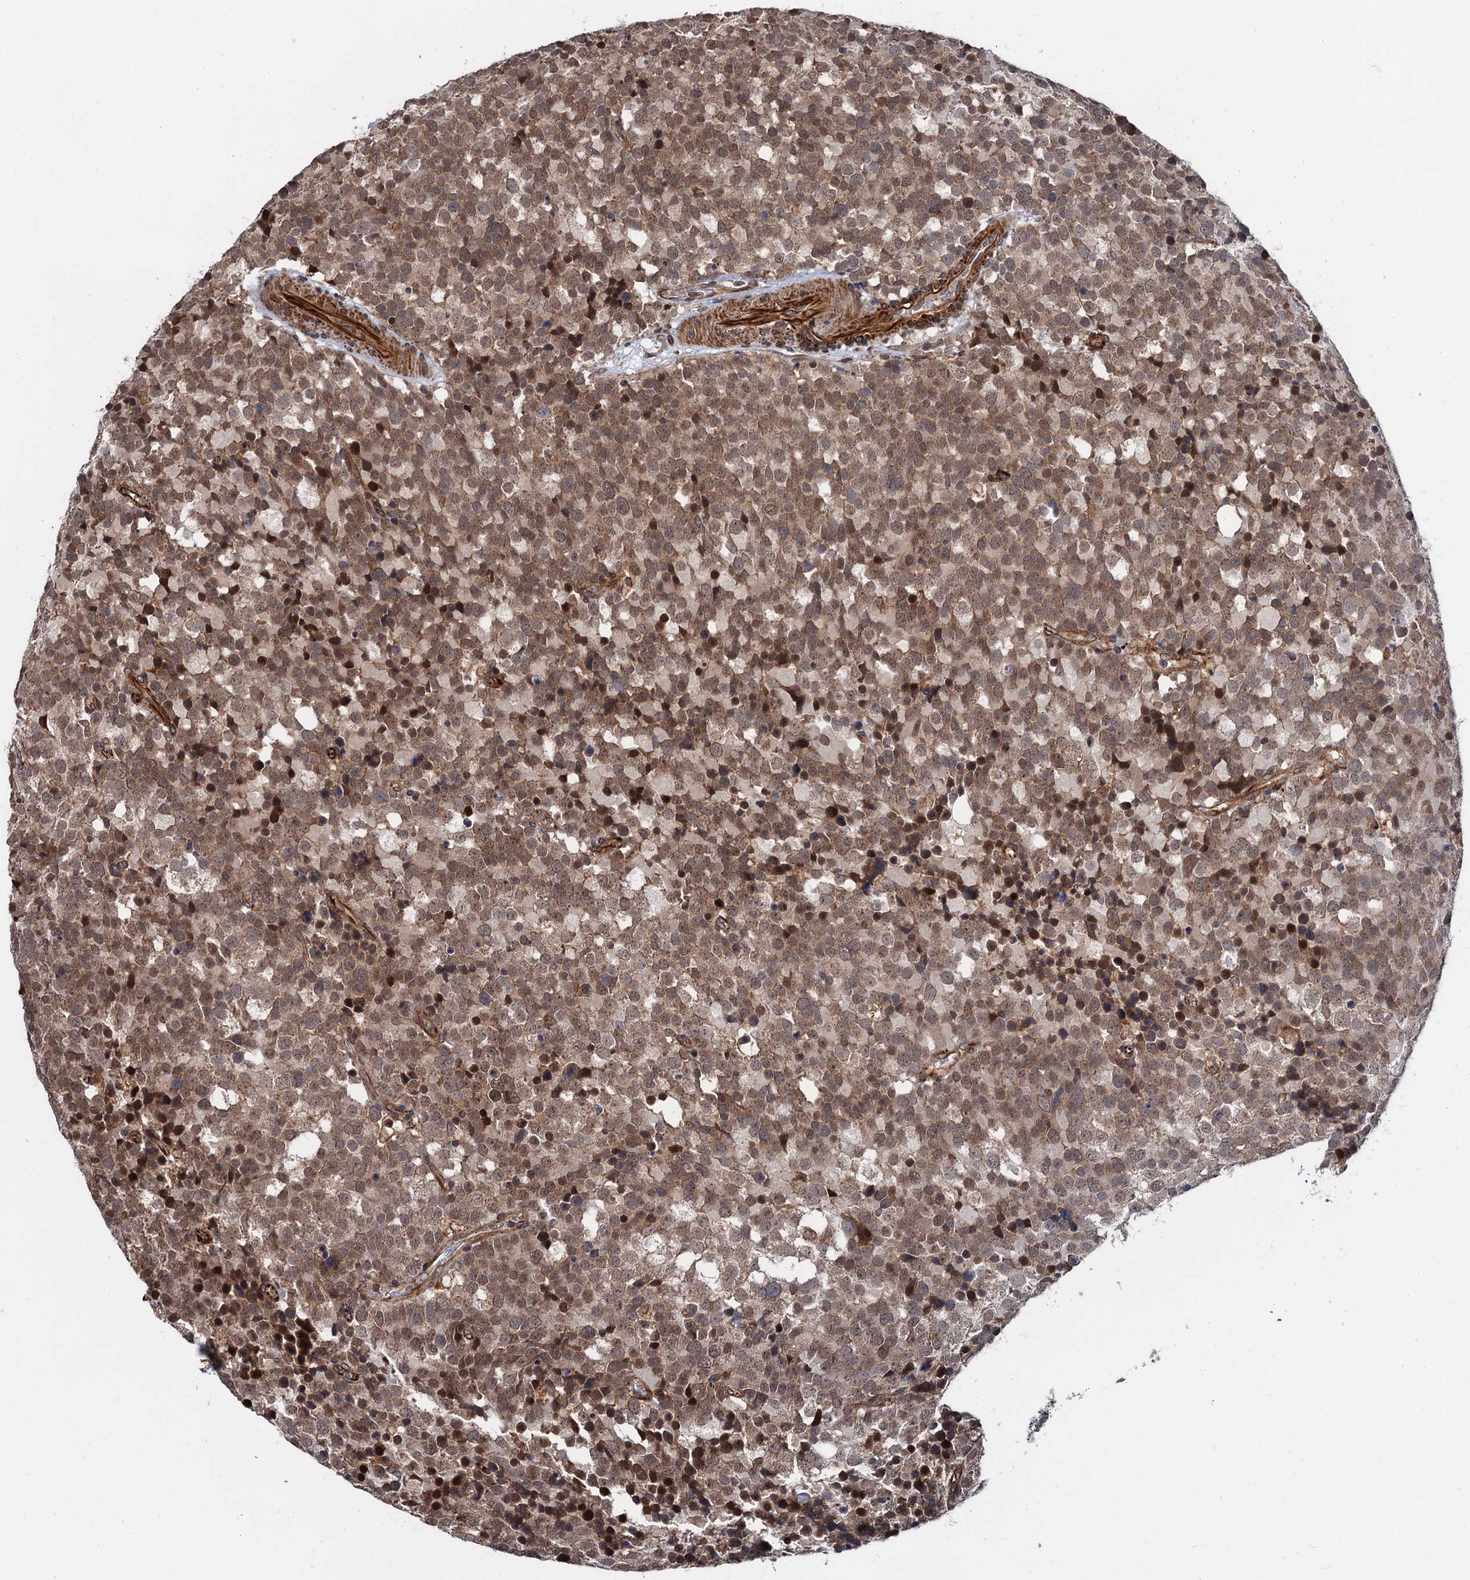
{"staining": {"intensity": "moderate", "quantity": ">75%", "location": "cytoplasmic/membranous,nuclear"}, "tissue": "testis cancer", "cell_type": "Tumor cells", "image_type": "cancer", "snomed": [{"axis": "morphology", "description": "Seminoma, NOS"}, {"axis": "topography", "description": "Testis"}], "caption": "IHC histopathology image of neoplastic tissue: human testis cancer (seminoma) stained using immunohistochemistry reveals medium levels of moderate protein expression localized specifically in the cytoplasmic/membranous and nuclear of tumor cells, appearing as a cytoplasmic/membranous and nuclear brown color.", "gene": "FSIP1", "patient": {"sex": "male", "age": 71}}